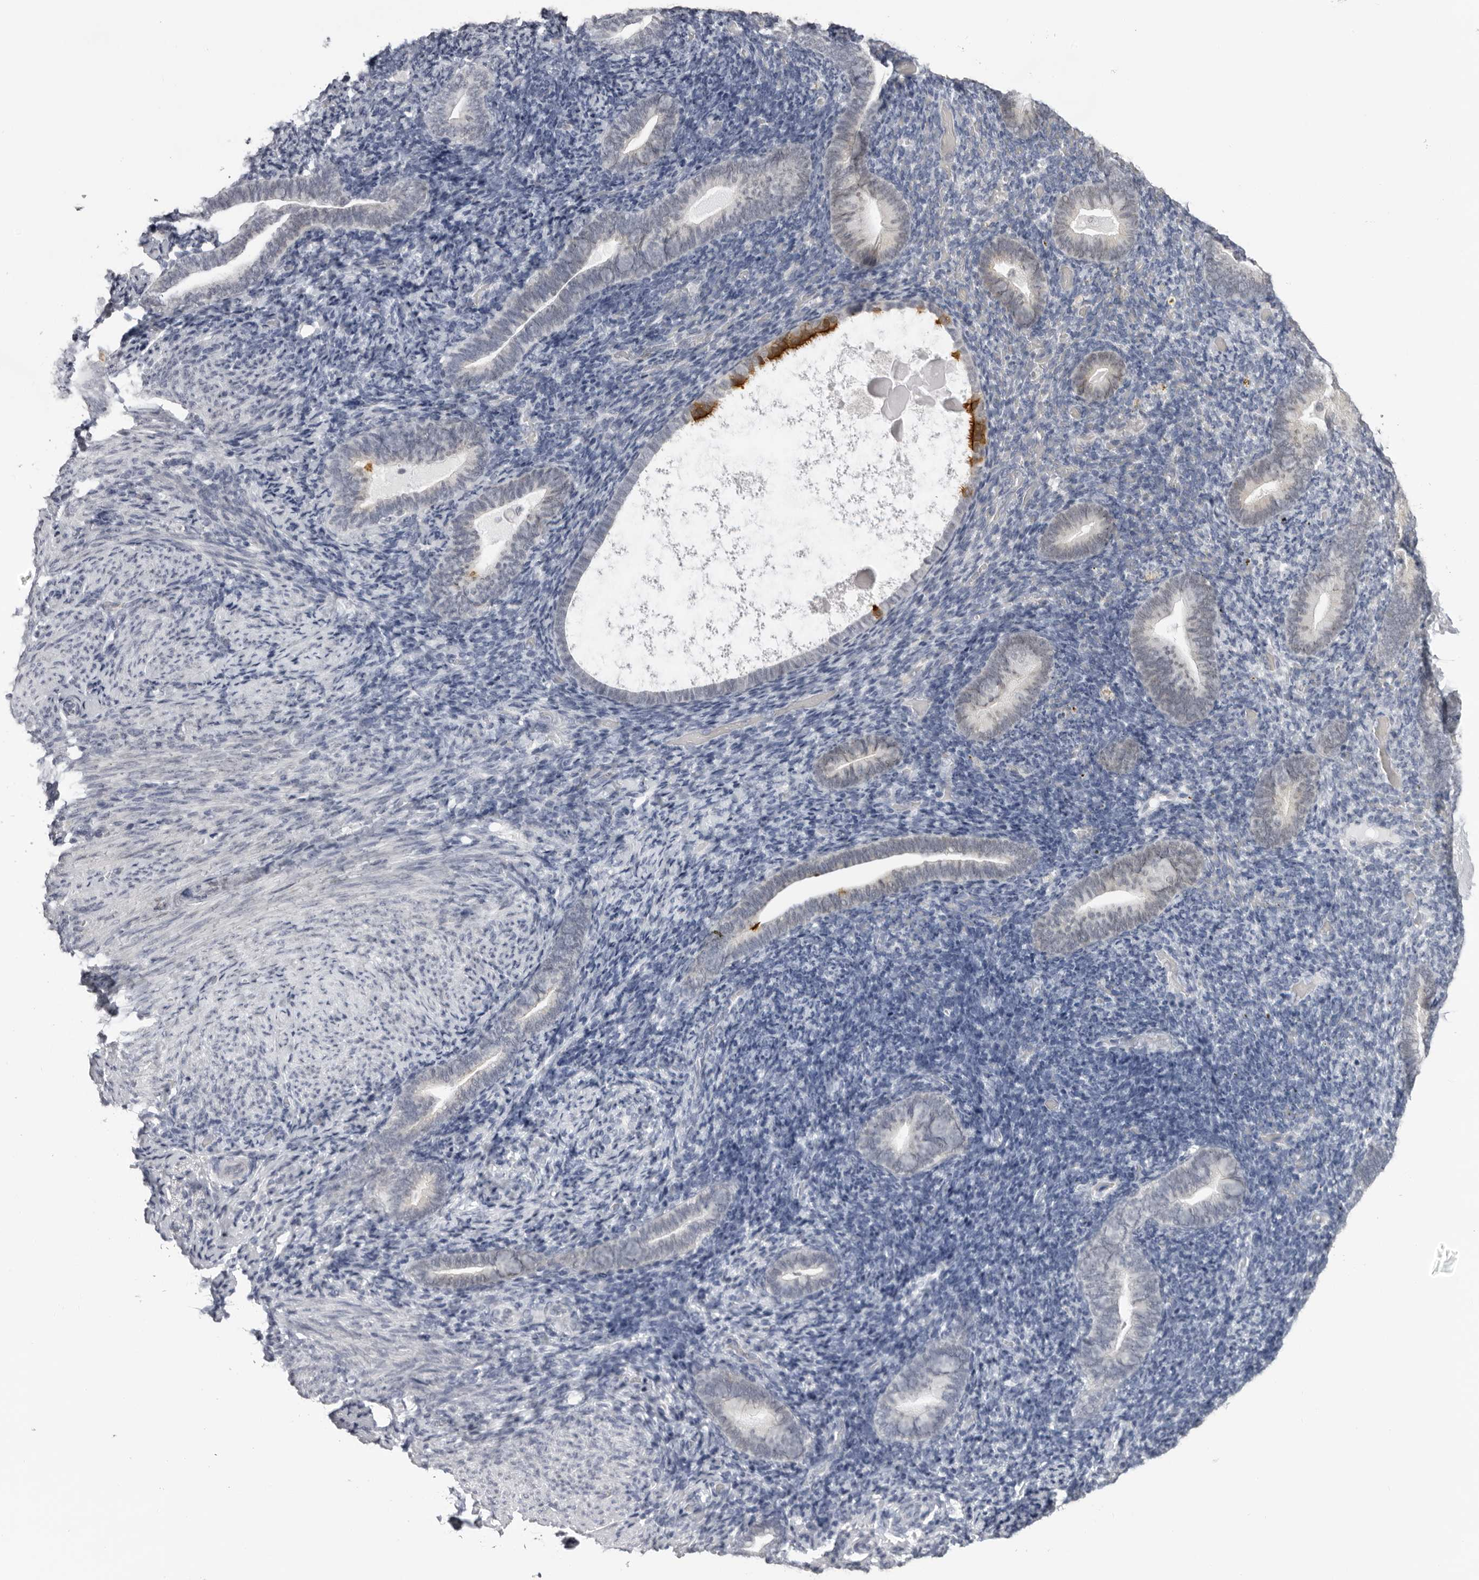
{"staining": {"intensity": "negative", "quantity": "none", "location": "none"}, "tissue": "endometrium", "cell_type": "Cells in endometrial stroma", "image_type": "normal", "snomed": [{"axis": "morphology", "description": "Normal tissue, NOS"}, {"axis": "topography", "description": "Endometrium"}], "caption": "Endometrium stained for a protein using immunohistochemistry exhibits no positivity cells in endometrial stroma.", "gene": "DNALI1", "patient": {"sex": "female", "age": 51}}